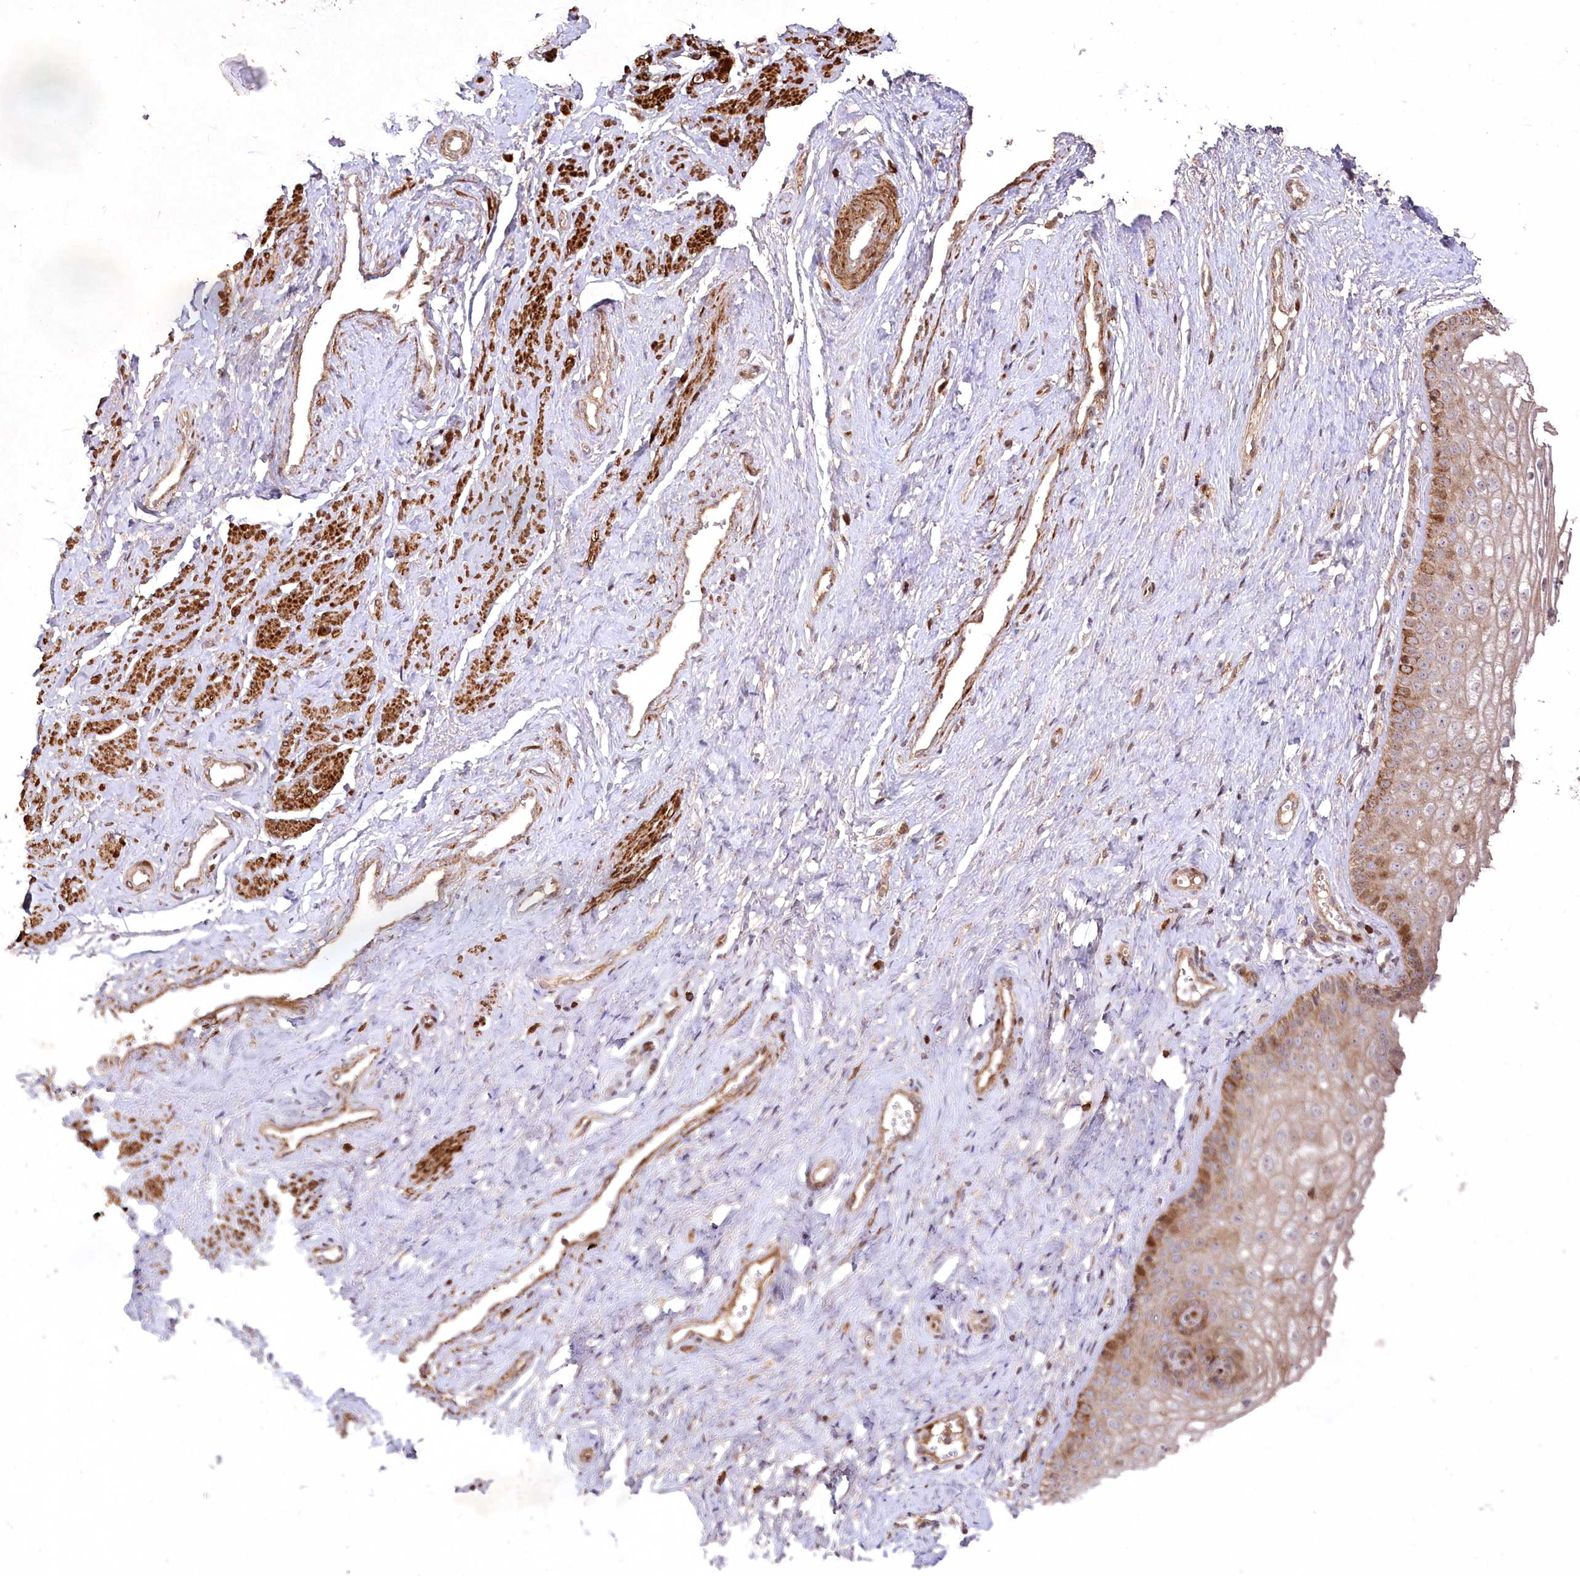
{"staining": {"intensity": "moderate", "quantity": ">75%", "location": "cytoplasmic/membranous,nuclear"}, "tissue": "vagina", "cell_type": "Squamous epithelial cells", "image_type": "normal", "snomed": [{"axis": "morphology", "description": "Normal tissue, NOS"}, {"axis": "topography", "description": "Vagina"}], "caption": "Squamous epithelial cells demonstrate medium levels of moderate cytoplasmic/membranous,nuclear positivity in approximately >75% of cells in unremarkable vagina. The staining was performed using DAB, with brown indicating positive protein expression. Nuclei are stained blue with hematoxylin.", "gene": "PSTK", "patient": {"sex": "female", "age": 46}}